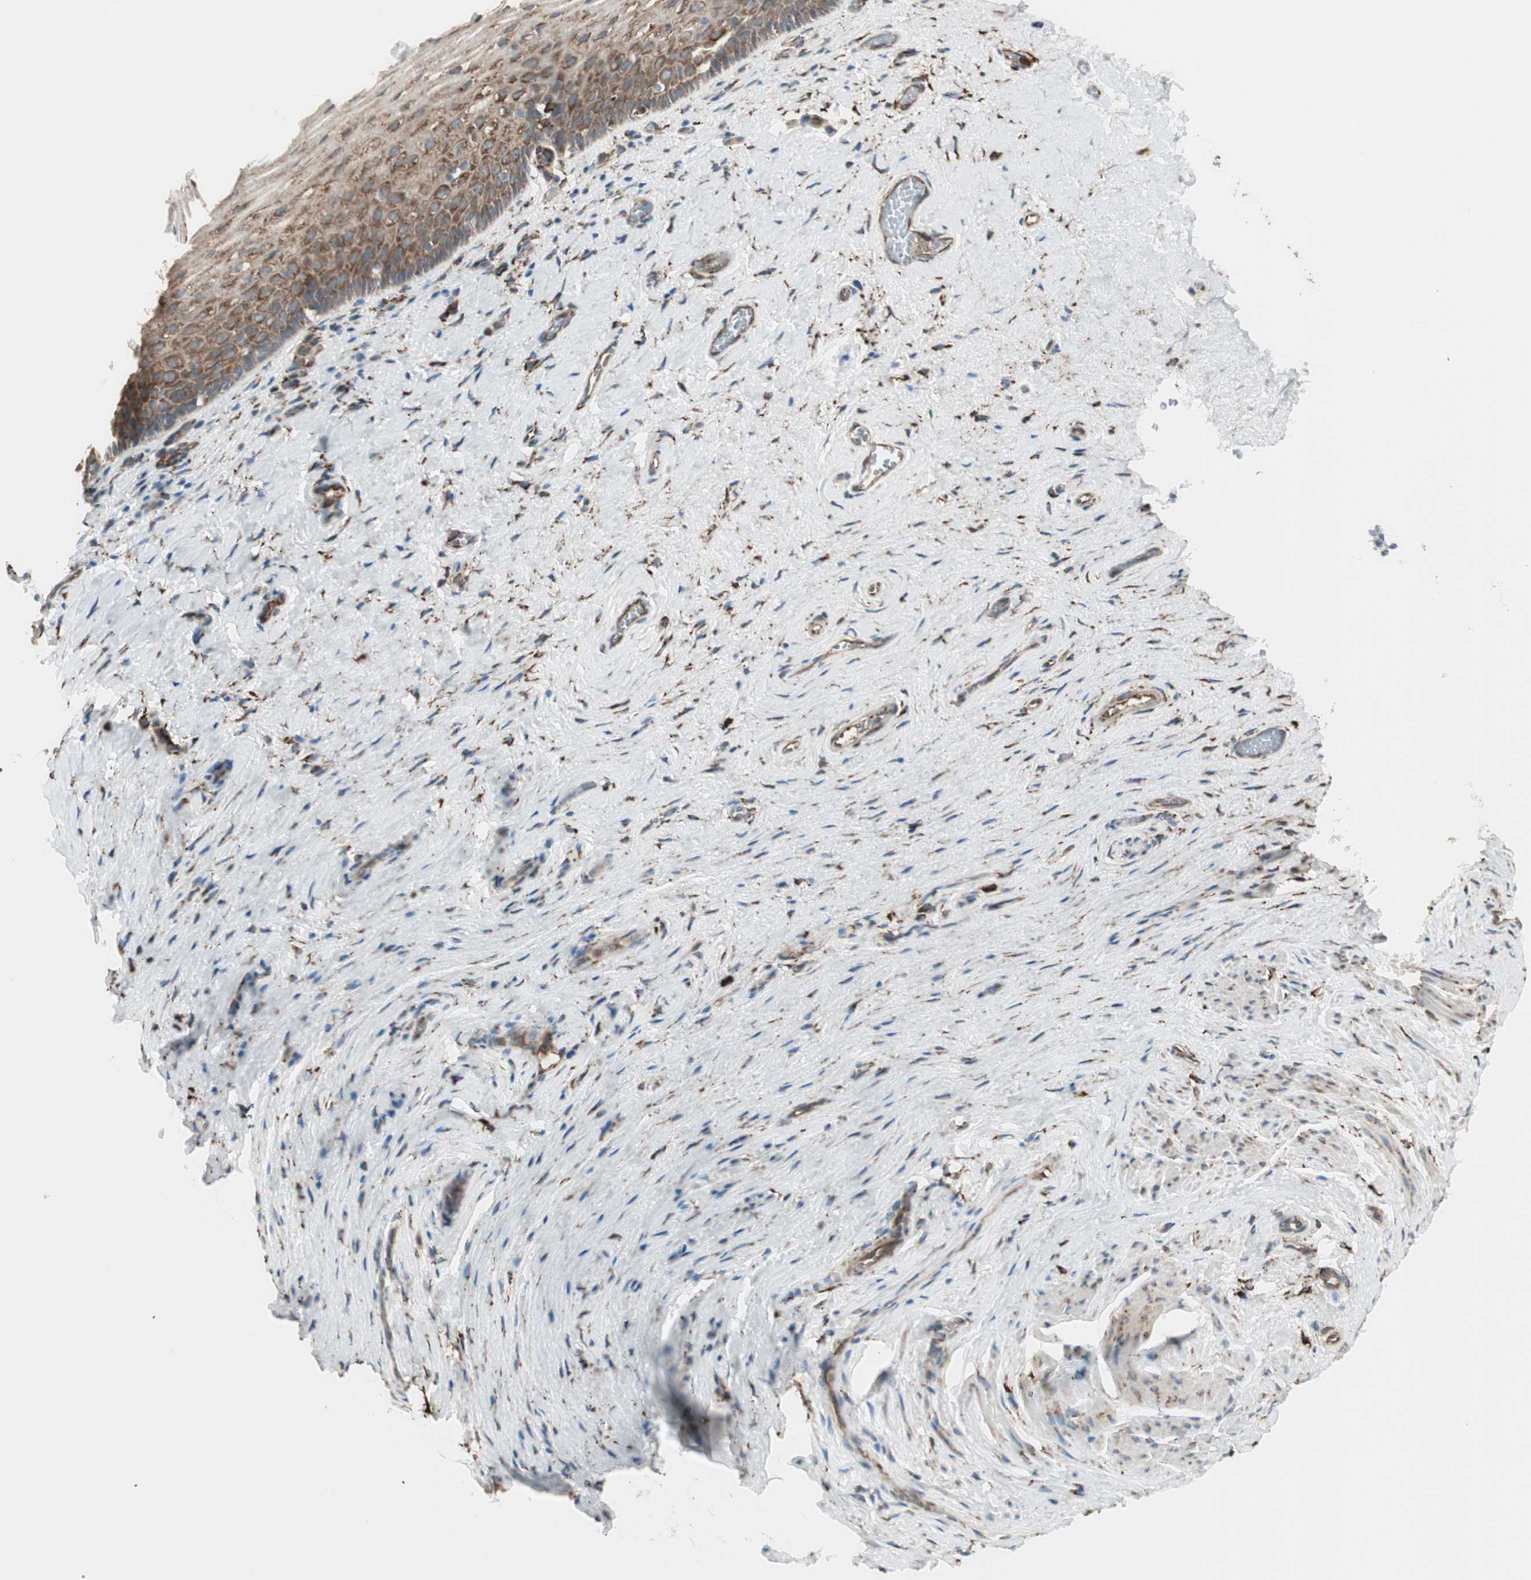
{"staining": {"intensity": "moderate", "quantity": ">75%", "location": "cytoplasmic/membranous"}, "tissue": "vagina", "cell_type": "Squamous epithelial cells", "image_type": "normal", "snomed": [{"axis": "morphology", "description": "Normal tissue, NOS"}, {"axis": "topography", "description": "Soft tissue"}, {"axis": "topography", "description": "Vagina"}], "caption": "A photomicrograph of human vagina stained for a protein demonstrates moderate cytoplasmic/membranous brown staining in squamous epithelial cells.", "gene": "RRBP1", "patient": {"sex": "female", "age": 61}}